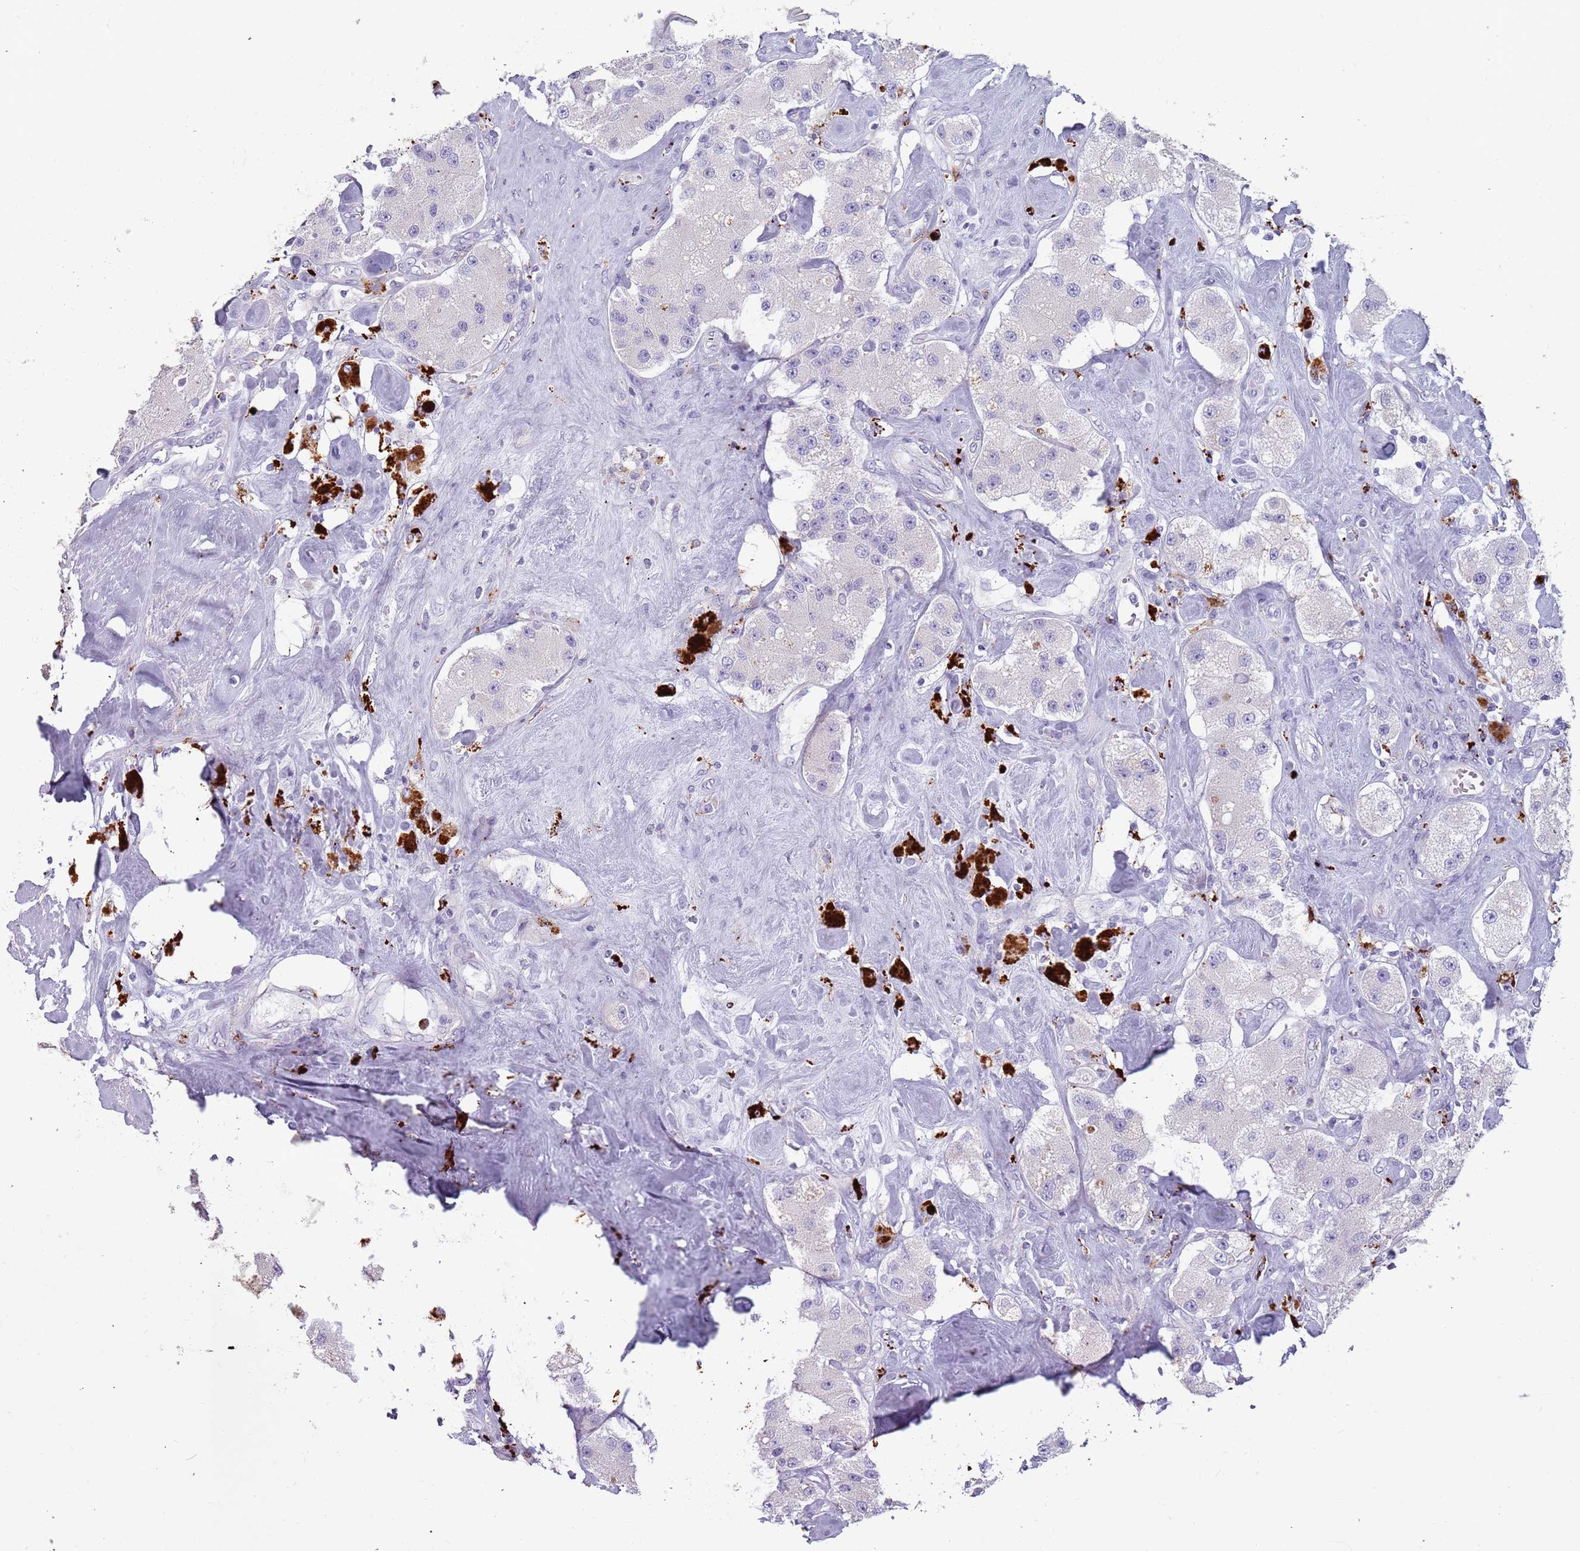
{"staining": {"intensity": "negative", "quantity": "none", "location": "none"}, "tissue": "carcinoid", "cell_type": "Tumor cells", "image_type": "cancer", "snomed": [{"axis": "morphology", "description": "Carcinoid, malignant, NOS"}, {"axis": "topography", "description": "Pancreas"}], "caption": "A micrograph of human carcinoid is negative for staining in tumor cells. Brightfield microscopy of immunohistochemistry (IHC) stained with DAB (3,3'-diaminobenzidine) (brown) and hematoxylin (blue), captured at high magnification.", "gene": "NWD2", "patient": {"sex": "male", "age": 41}}